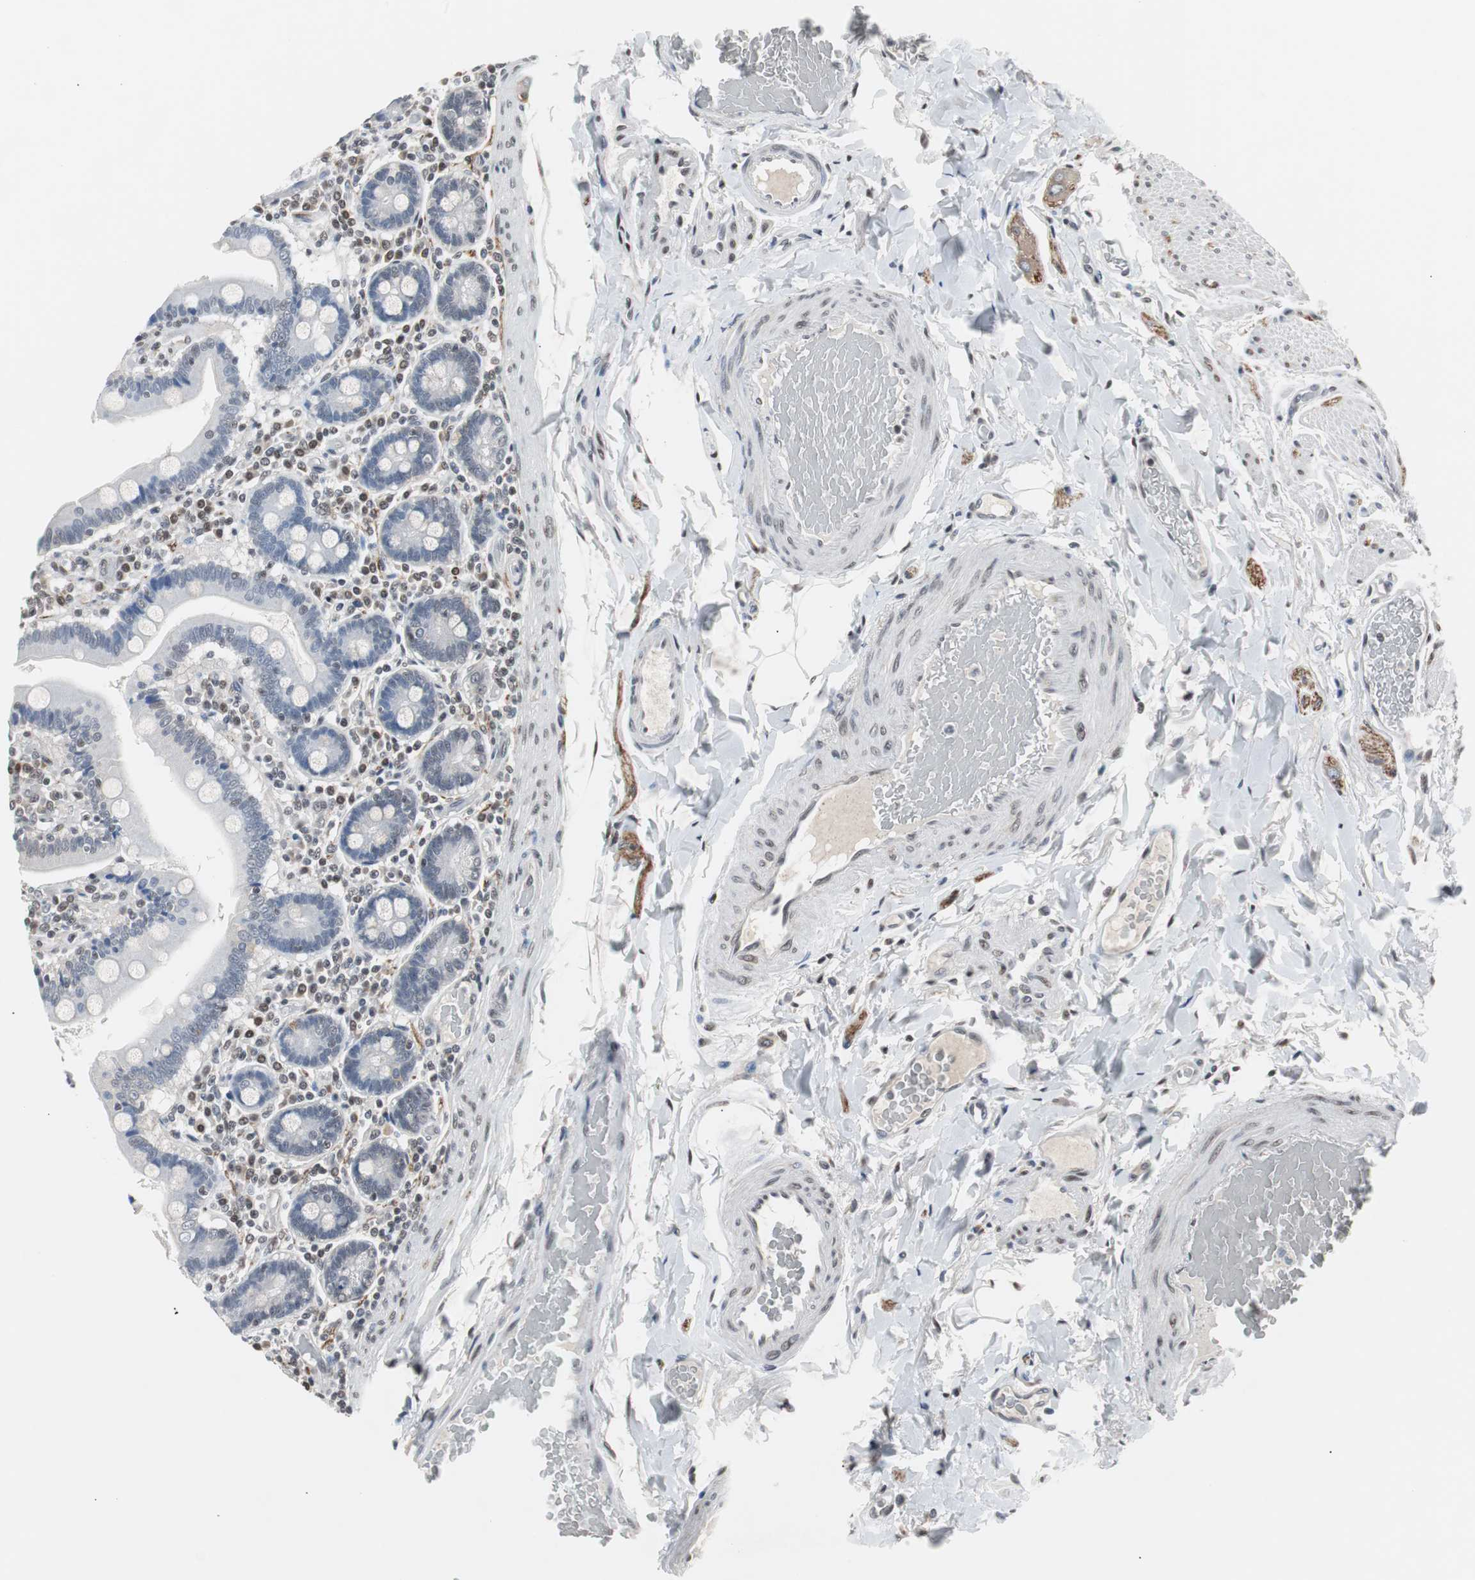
{"staining": {"intensity": "negative", "quantity": "none", "location": "none"}, "tissue": "duodenum", "cell_type": "Glandular cells", "image_type": "normal", "snomed": [{"axis": "morphology", "description": "Normal tissue, NOS"}, {"axis": "topography", "description": "Duodenum"}], "caption": "High magnification brightfield microscopy of unremarkable duodenum stained with DAB (3,3'-diaminobenzidine) (brown) and counterstained with hematoxylin (blue): glandular cells show no significant staining. (Stains: DAB (3,3'-diaminobenzidine) immunohistochemistry (IHC) with hematoxylin counter stain, Microscopy: brightfield microscopy at high magnification).", "gene": "ZHX2", "patient": {"sex": "female", "age": 53}}